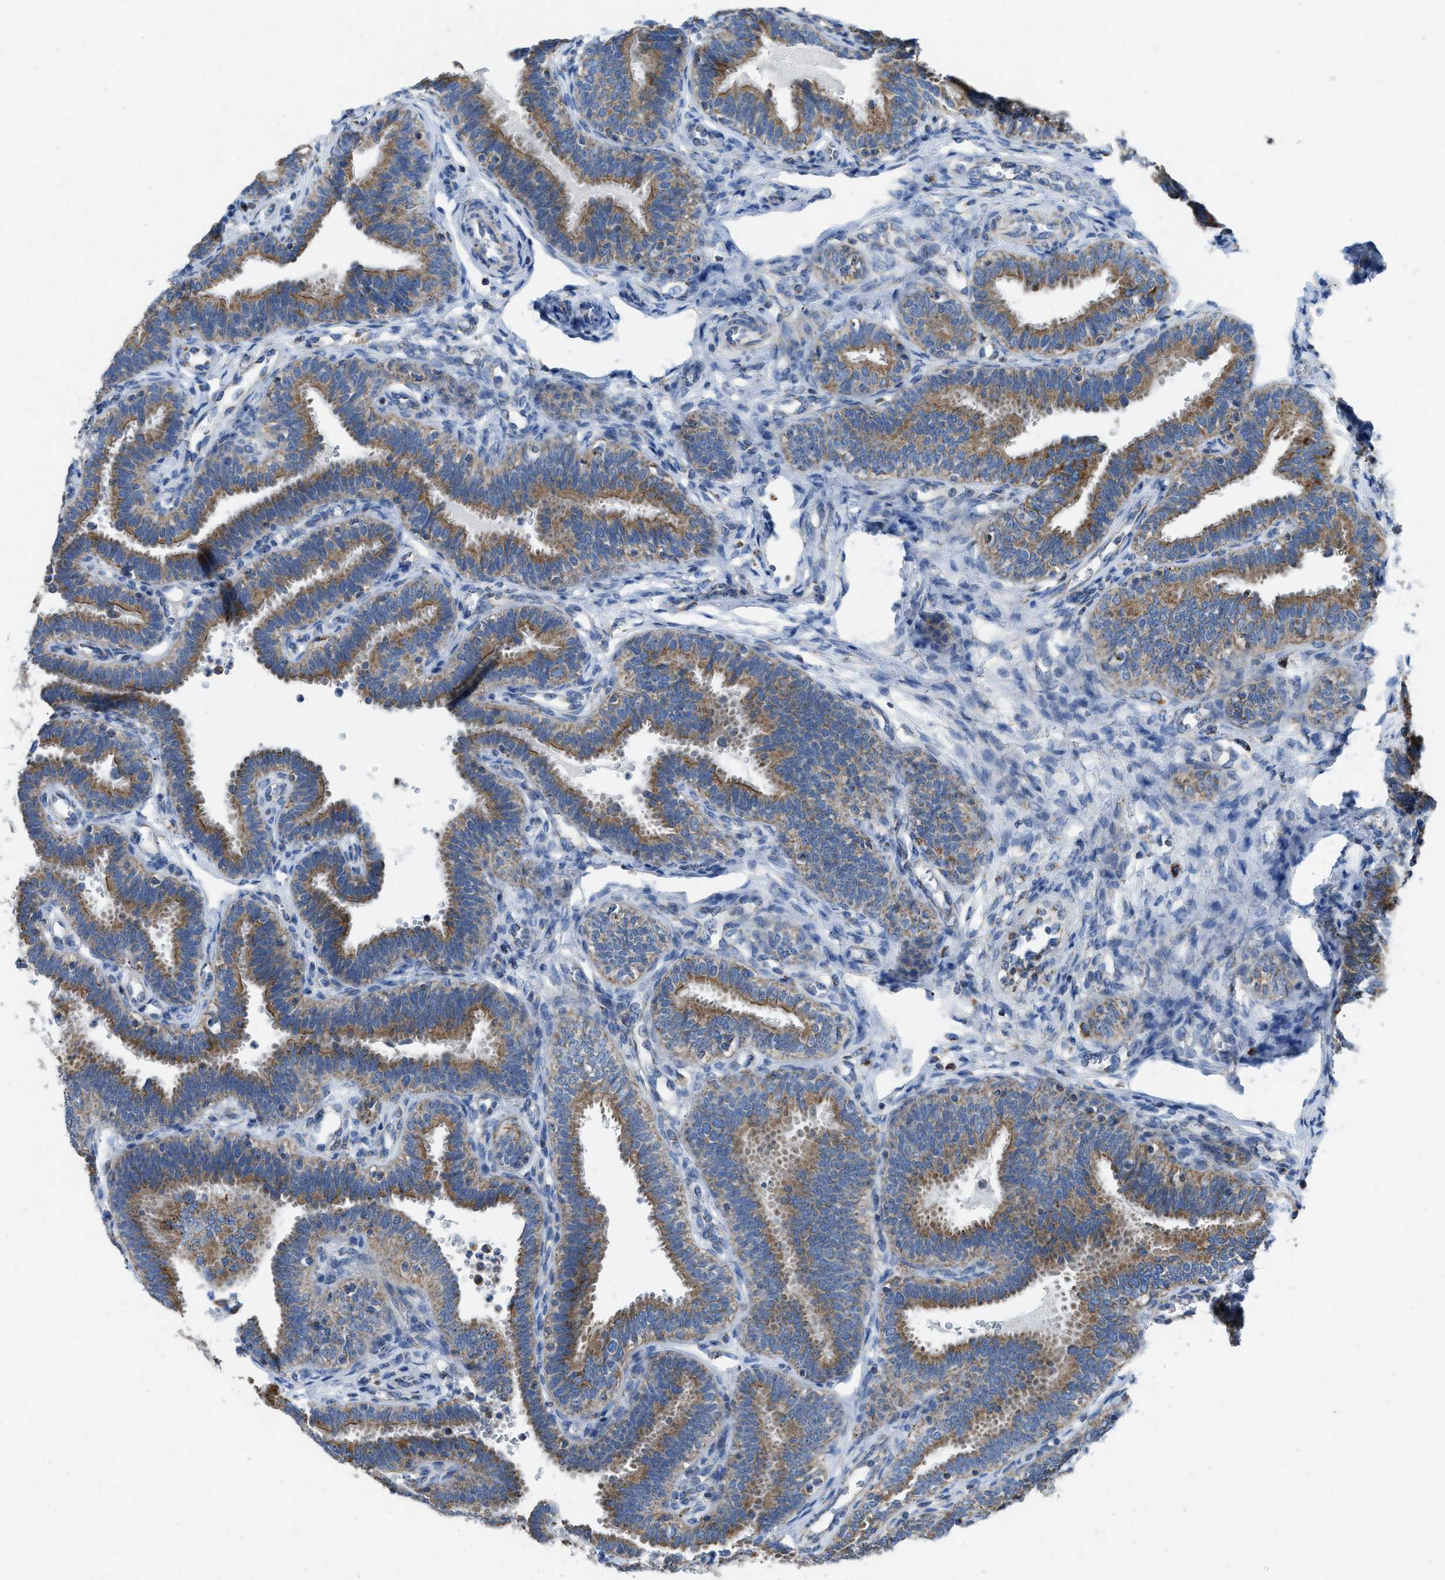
{"staining": {"intensity": "moderate", "quantity": ">75%", "location": "cytoplasmic/membranous"}, "tissue": "fallopian tube", "cell_type": "Glandular cells", "image_type": "normal", "snomed": [{"axis": "morphology", "description": "Normal tissue, NOS"}, {"axis": "topography", "description": "Fallopian tube"}, {"axis": "topography", "description": "Placenta"}], "caption": "This photomicrograph shows unremarkable fallopian tube stained with immunohistochemistry (IHC) to label a protein in brown. The cytoplasmic/membranous of glandular cells show moderate positivity for the protein. Nuclei are counter-stained blue.", "gene": "ETFB", "patient": {"sex": "female", "age": 34}}